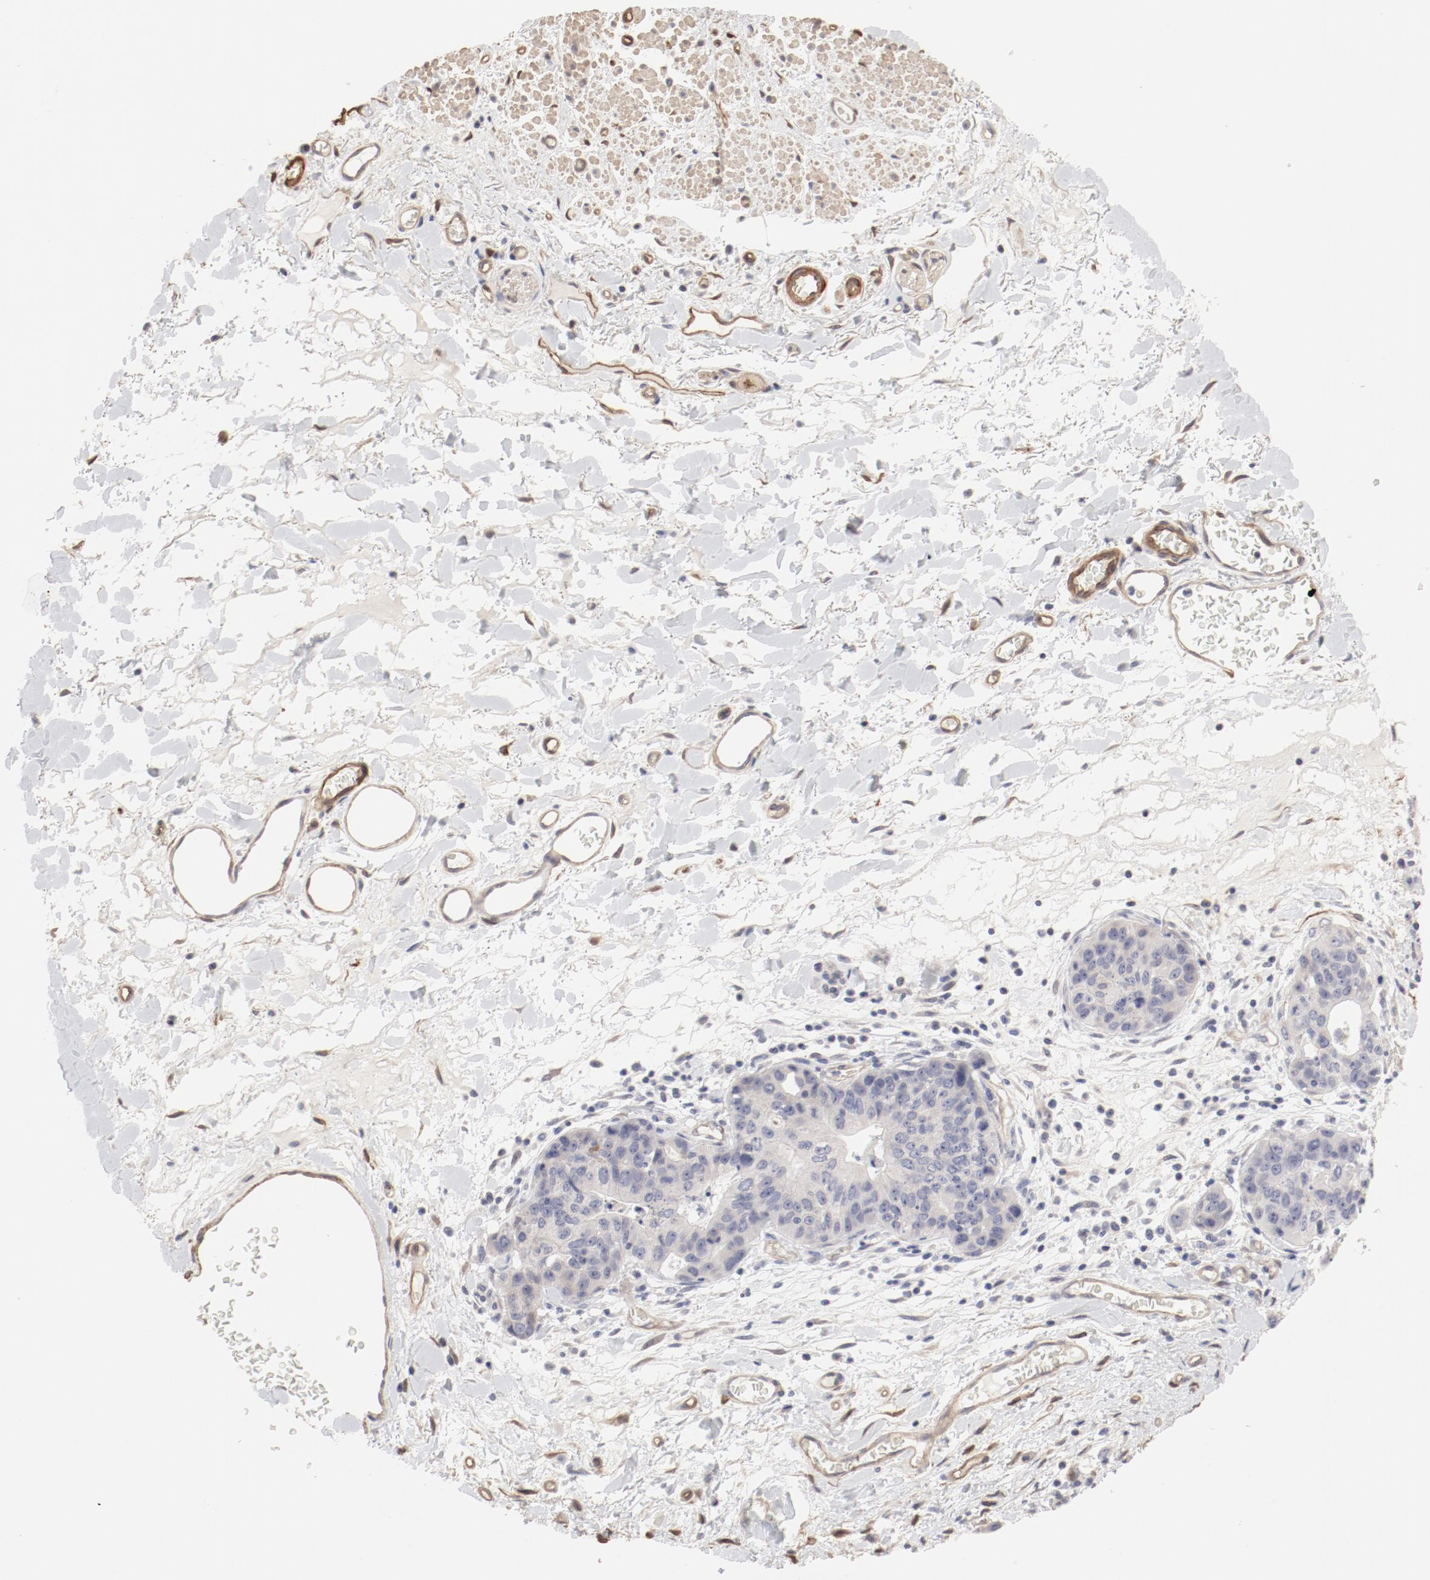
{"staining": {"intensity": "negative", "quantity": "none", "location": "none"}, "tissue": "stomach cancer", "cell_type": "Tumor cells", "image_type": "cancer", "snomed": [{"axis": "morphology", "description": "Adenocarcinoma, NOS"}, {"axis": "topography", "description": "Esophagus"}, {"axis": "topography", "description": "Stomach"}], "caption": "Tumor cells are negative for protein expression in human adenocarcinoma (stomach). The staining was performed using DAB to visualize the protein expression in brown, while the nuclei were stained in blue with hematoxylin (Magnification: 20x).", "gene": "MAGED4", "patient": {"sex": "male", "age": 74}}